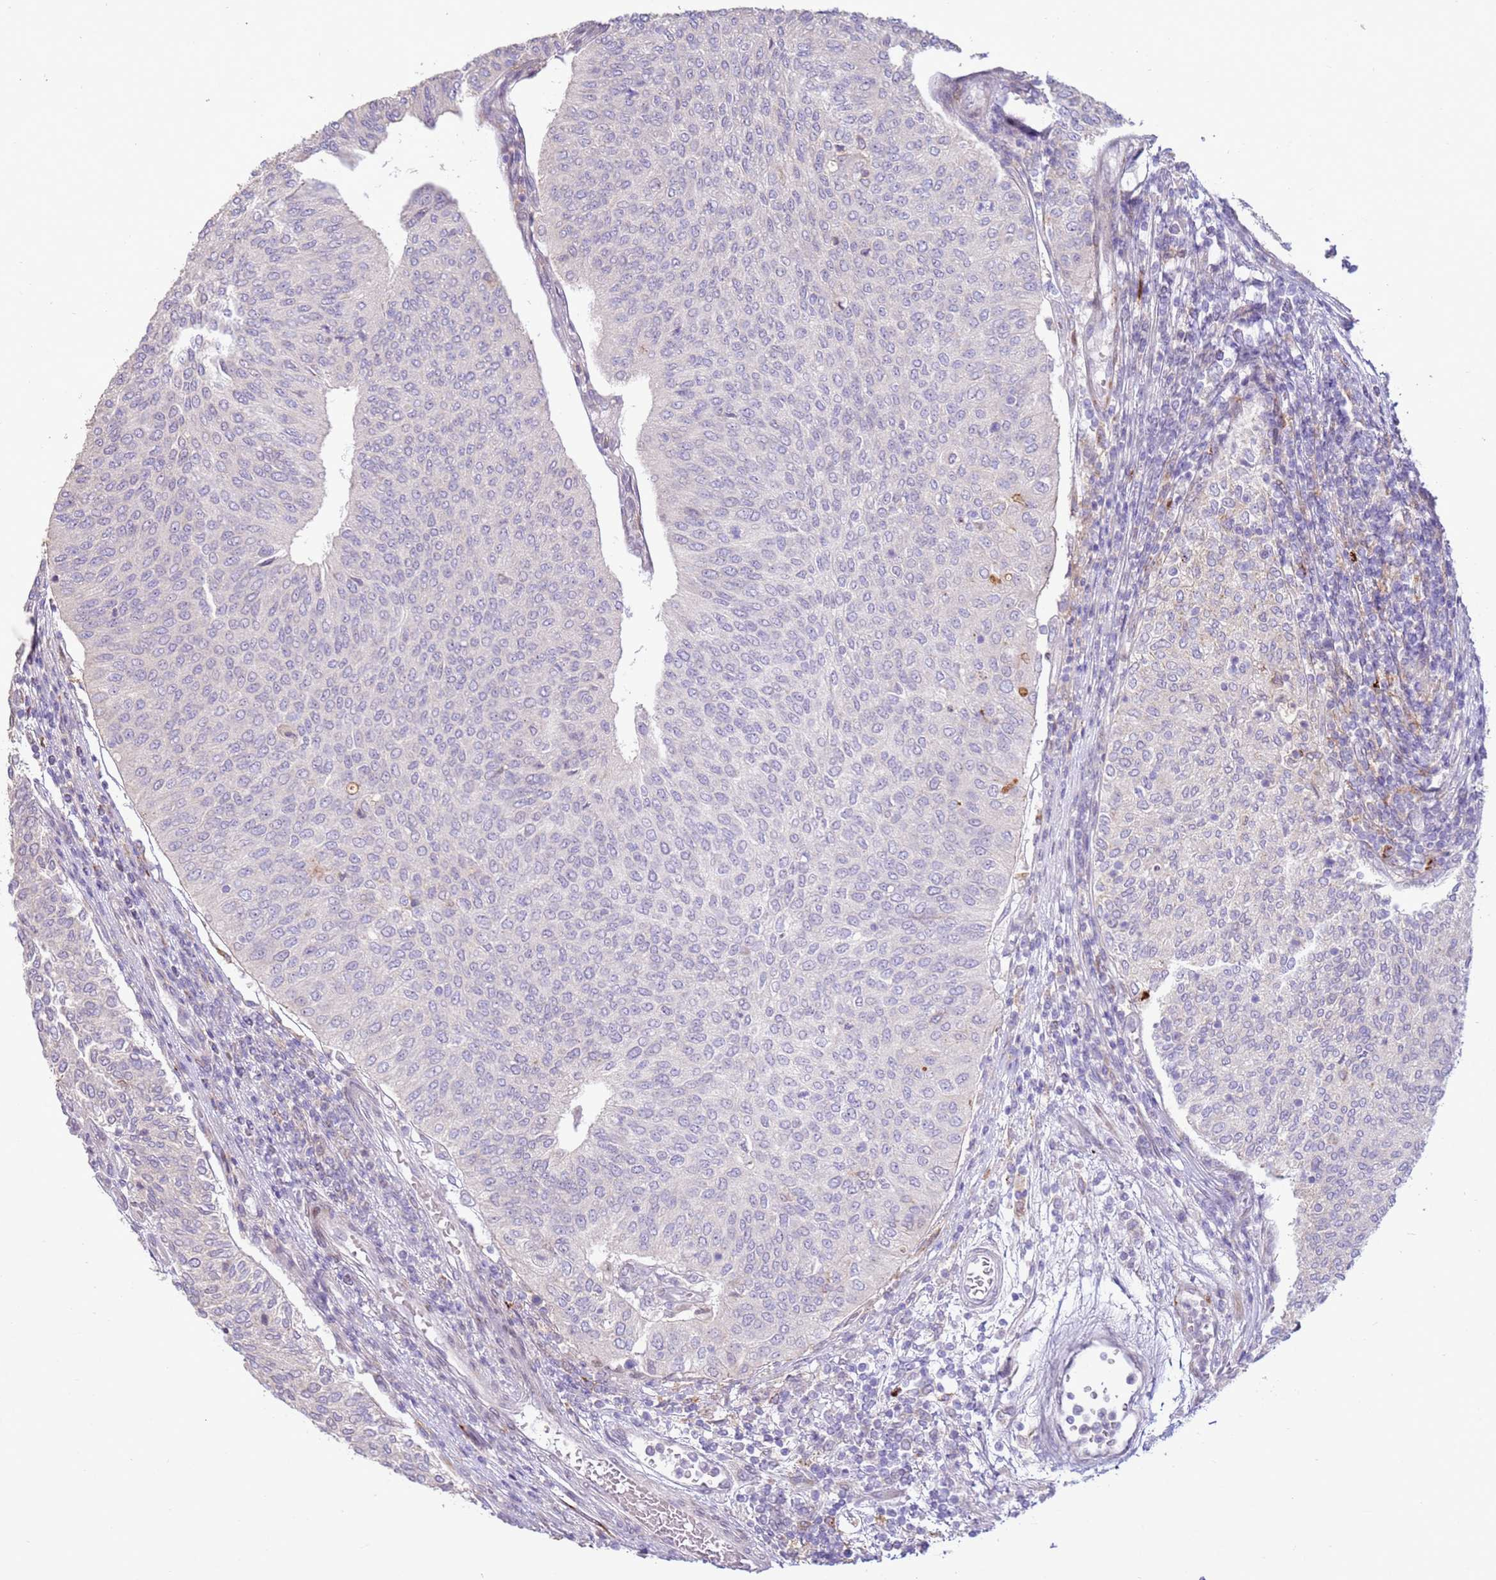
{"staining": {"intensity": "negative", "quantity": "none", "location": "none"}, "tissue": "urothelial cancer", "cell_type": "Tumor cells", "image_type": "cancer", "snomed": [{"axis": "morphology", "description": "Urothelial carcinoma, High grade"}, {"axis": "topography", "description": "Urinary bladder"}], "caption": "A histopathology image of human urothelial cancer is negative for staining in tumor cells.", "gene": "LGI4", "patient": {"sex": "female", "age": 79}}